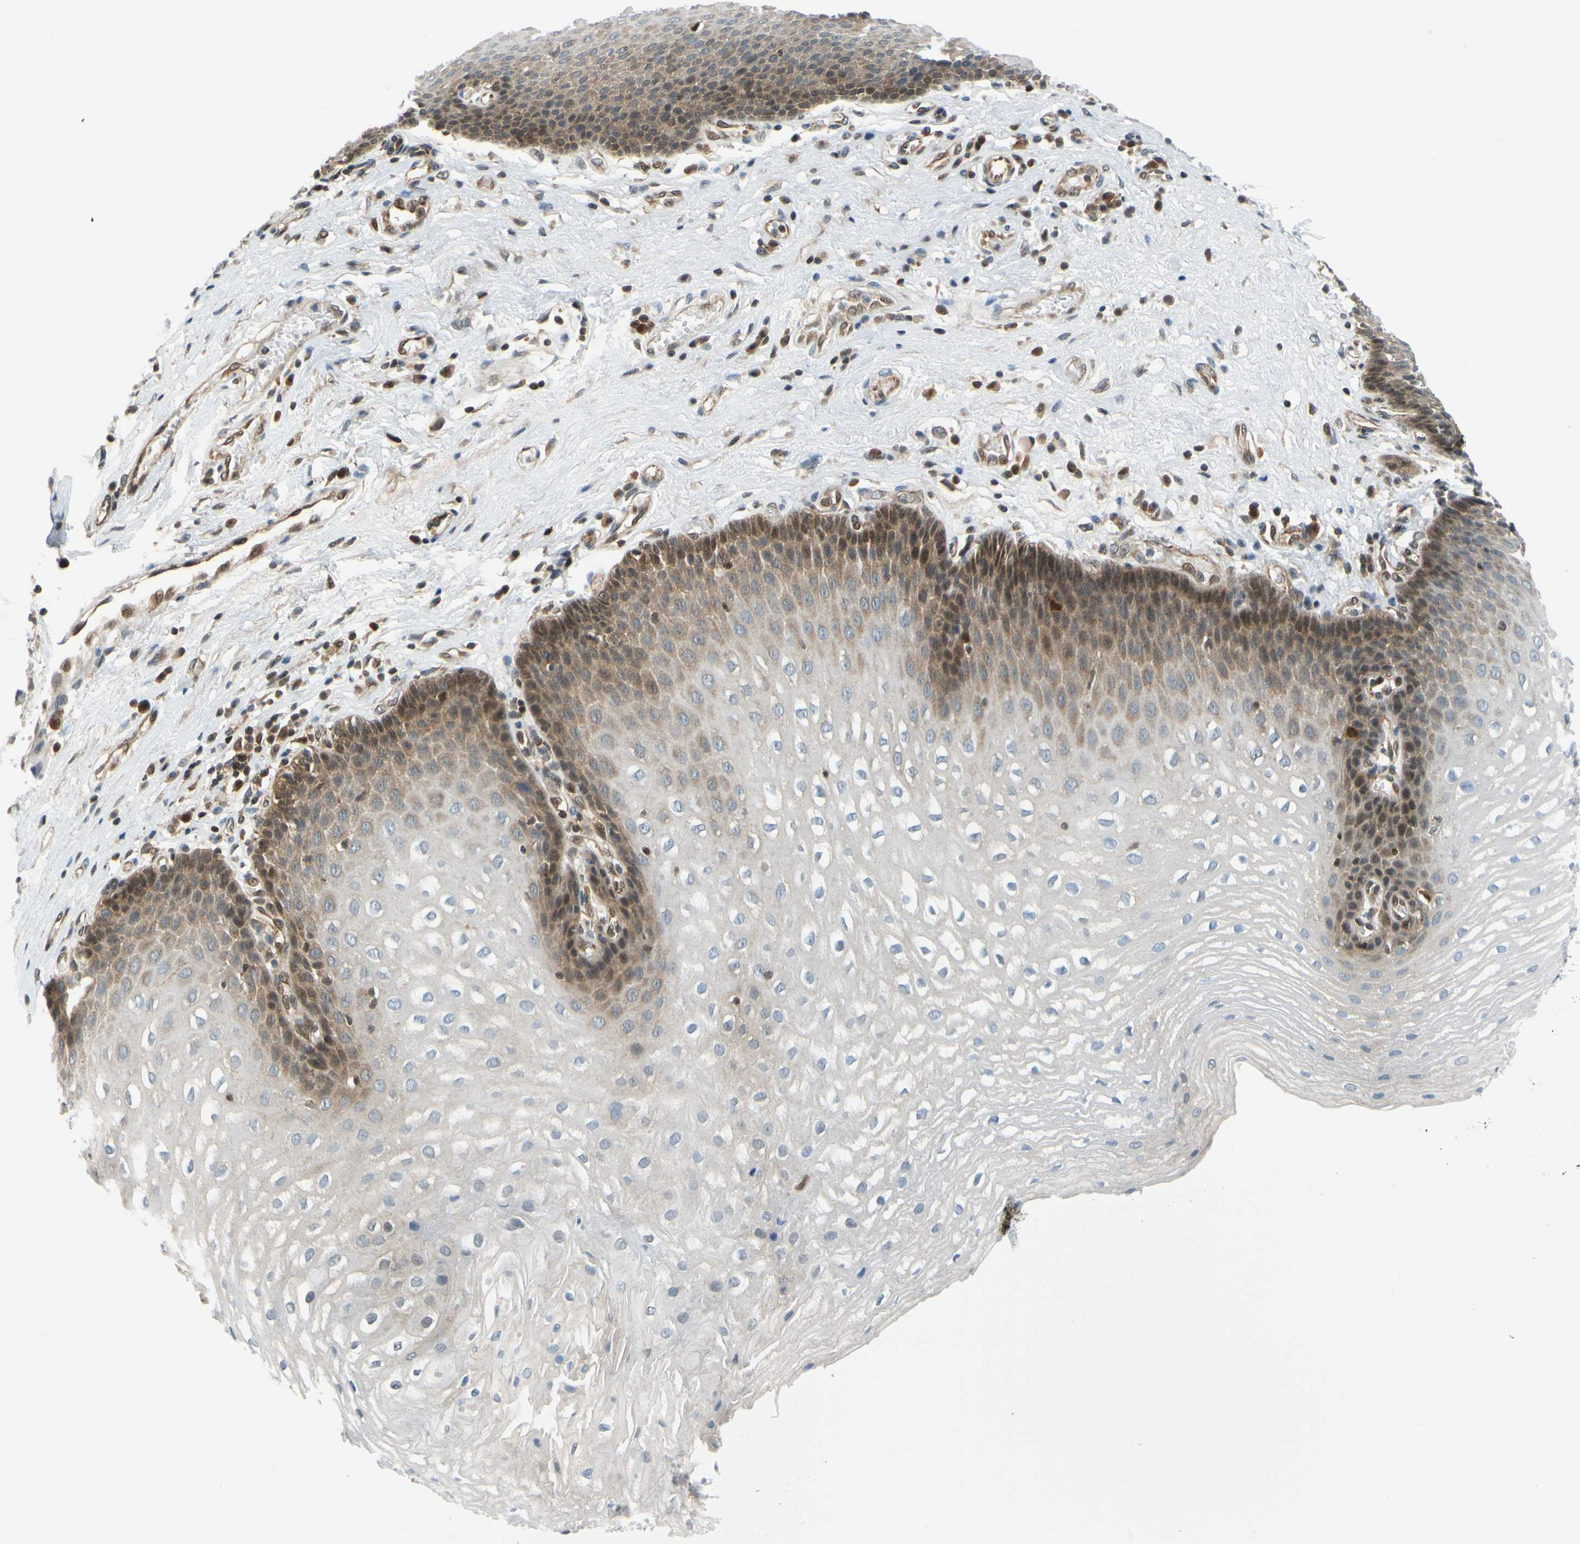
{"staining": {"intensity": "moderate", "quantity": "<25%", "location": "cytoplasmic/membranous,nuclear"}, "tissue": "esophagus", "cell_type": "Squamous epithelial cells", "image_type": "normal", "snomed": [{"axis": "morphology", "description": "Normal tissue, NOS"}, {"axis": "topography", "description": "Esophagus"}], "caption": "DAB immunohistochemical staining of benign esophagus shows moderate cytoplasmic/membranous,nuclear protein positivity in approximately <25% of squamous epithelial cells.", "gene": "MAPK9", "patient": {"sex": "male", "age": 48}}